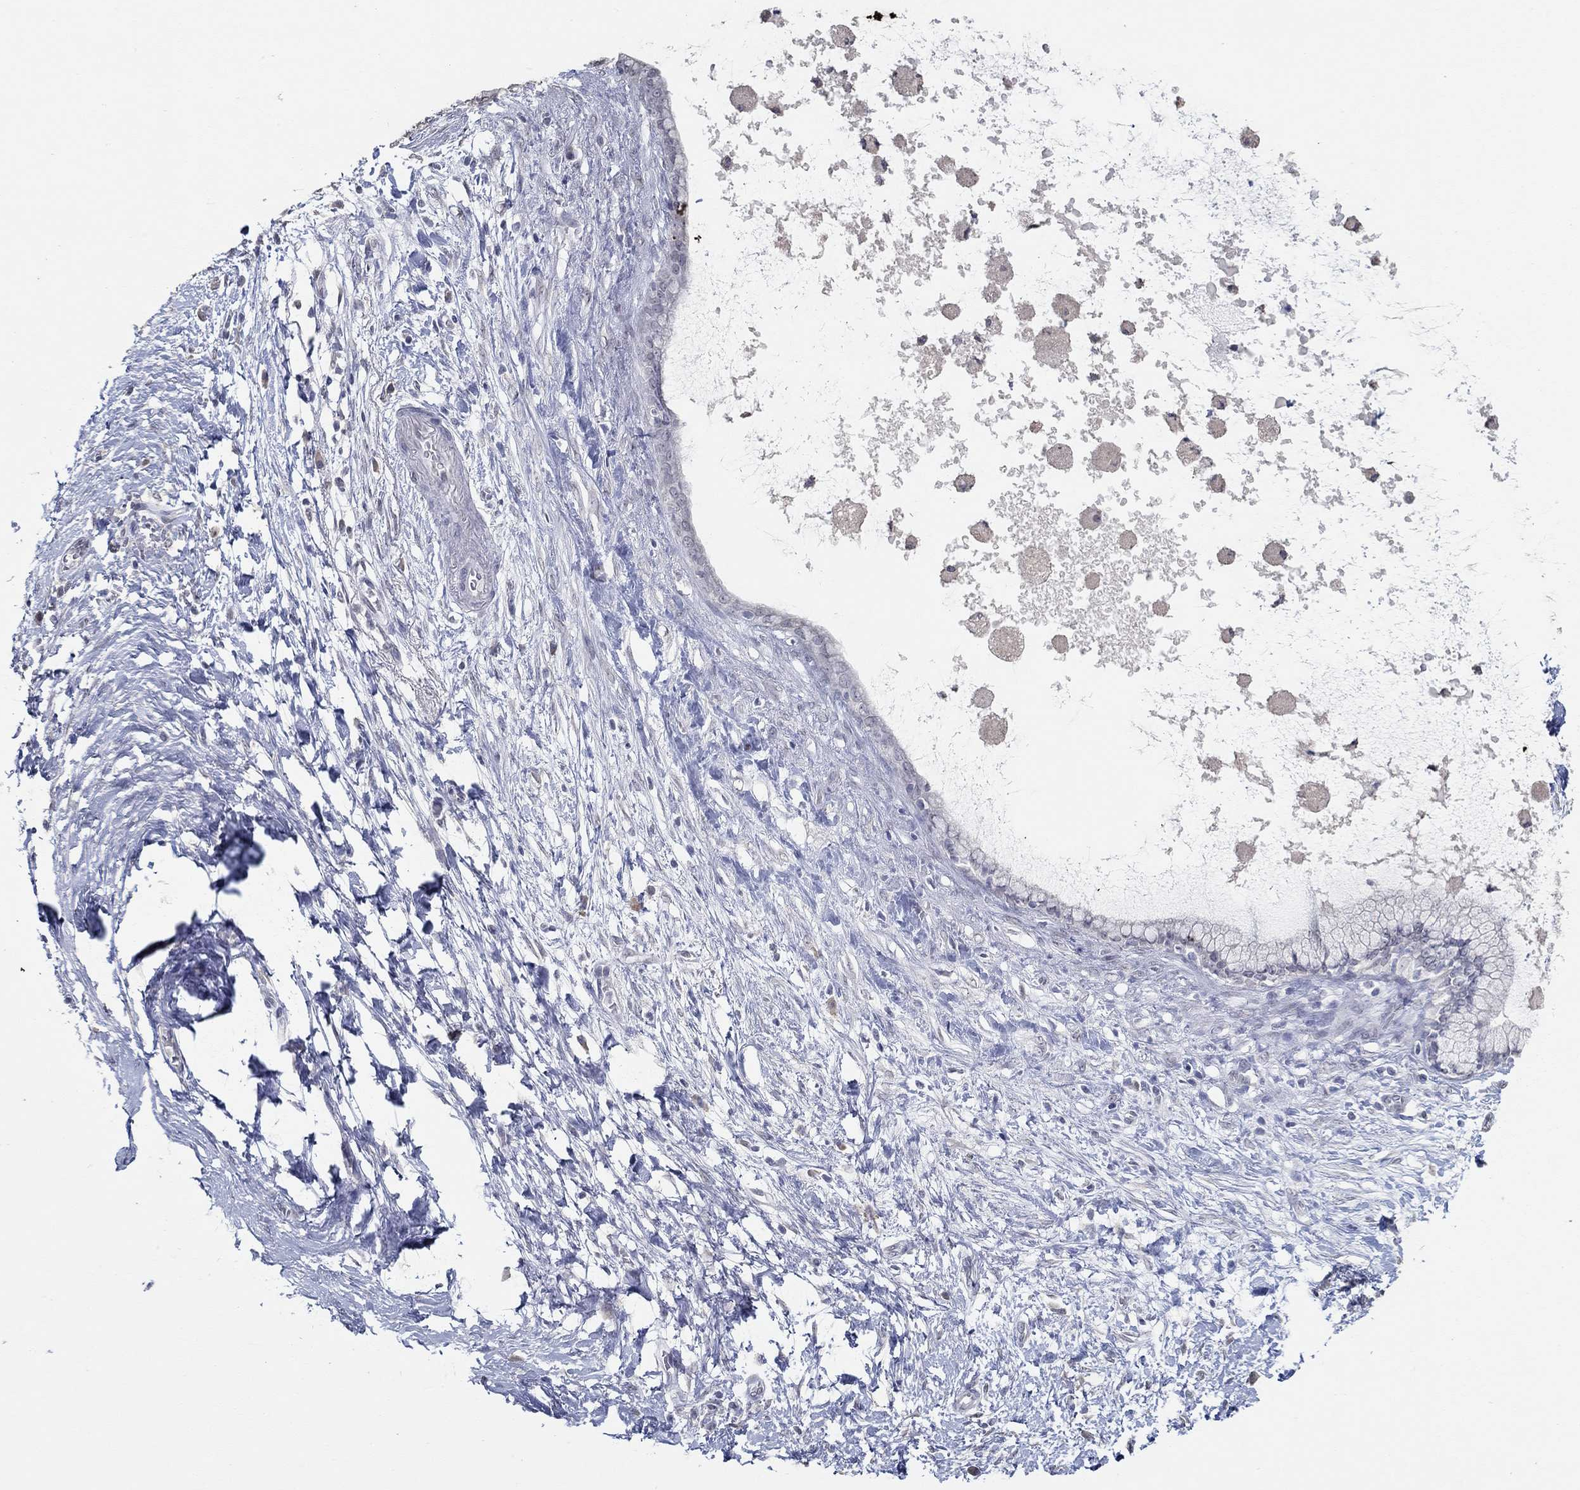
{"staining": {"intensity": "negative", "quantity": "none", "location": "none"}, "tissue": "pancreatic cancer", "cell_type": "Tumor cells", "image_type": "cancer", "snomed": [{"axis": "morphology", "description": "Adenocarcinoma, NOS"}, {"axis": "topography", "description": "Pancreas"}], "caption": "The histopathology image displays no significant expression in tumor cells of pancreatic adenocarcinoma.", "gene": "NUP155", "patient": {"sex": "female", "age": 72}}